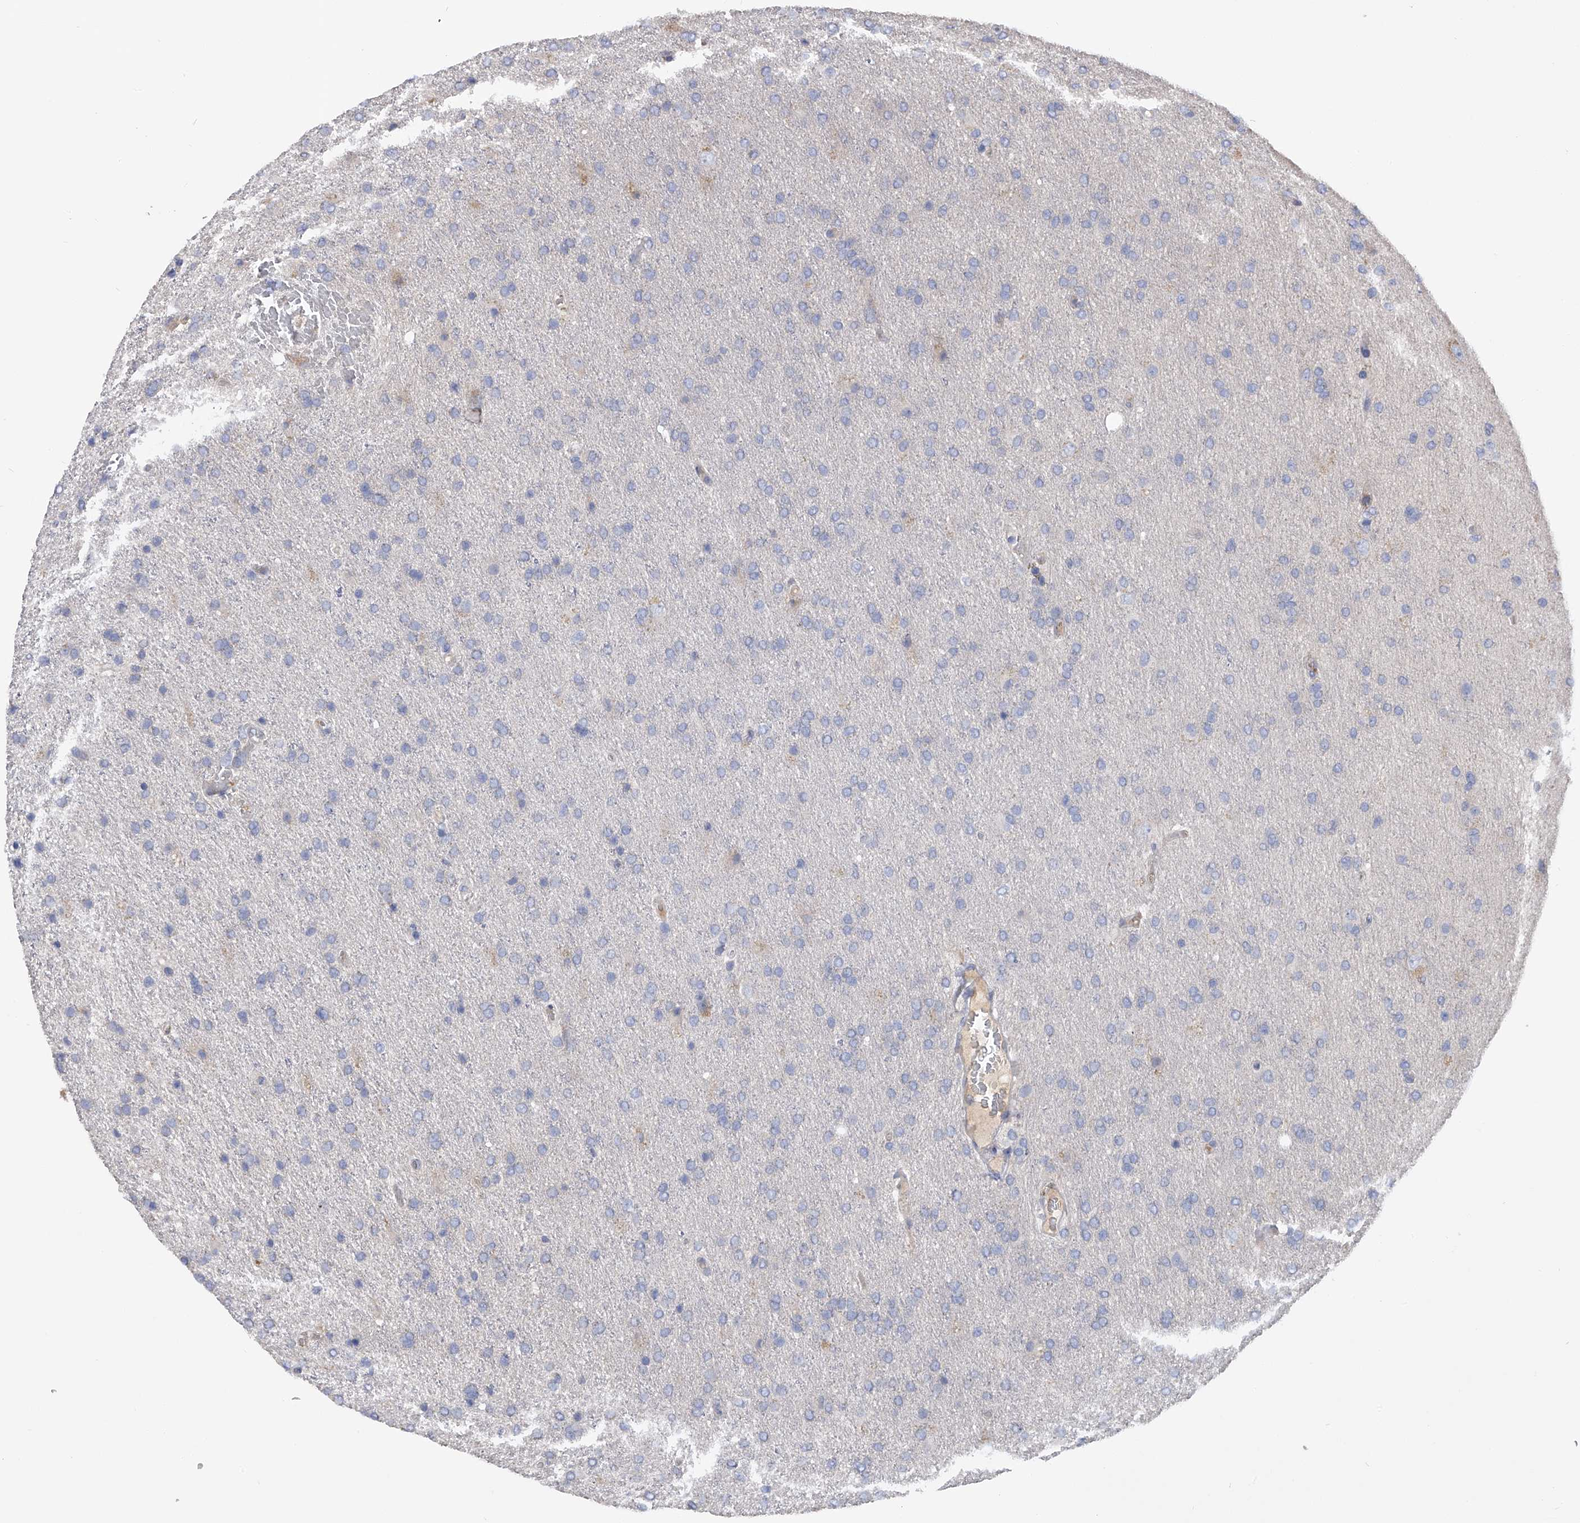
{"staining": {"intensity": "negative", "quantity": "none", "location": "none"}, "tissue": "glioma", "cell_type": "Tumor cells", "image_type": "cancer", "snomed": [{"axis": "morphology", "description": "Glioma, malignant, High grade"}, {"axis": "topography", "description": "Brain"}], "caption": "Immunohistochemical staining of glioma reveals no significant staining in tumor cells.", "gene": "RWDD2A", "patient": {"sex": "male", "age": 72}}